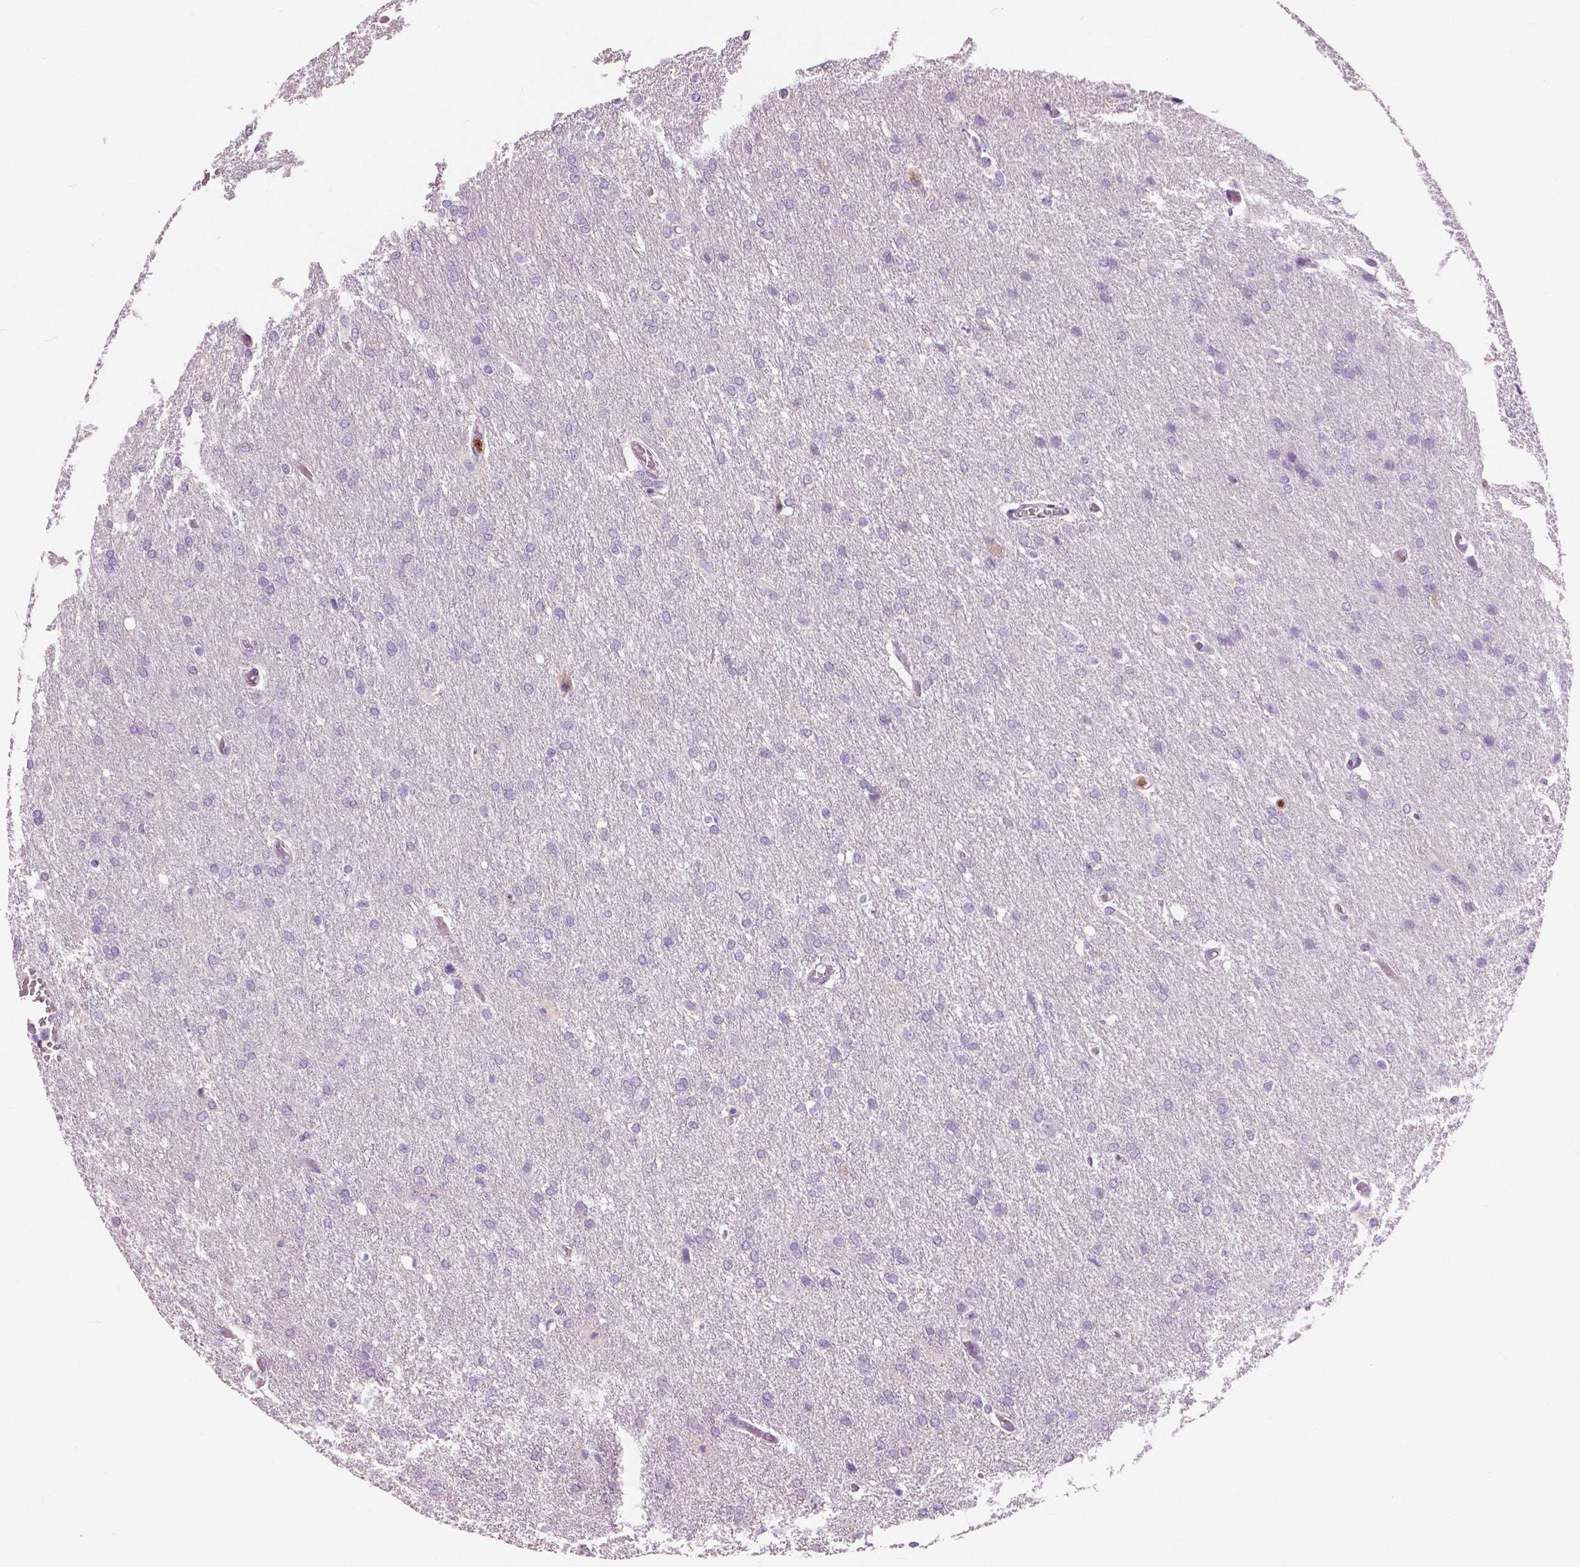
{"staining": {"intensity": "negative", "quantity": "none", "location": "none"}, "tissue": "glioma", "cell_type": "Tumor cells", "image_type": "cancer", "snomed": [{"axis": "morphology", "description": "Glioma, malignant, High grade"}, {"axis": "topography", "description": "Brain"}], "caption": "High magnification brightfield microscopy of glioma stained with DAB (3,3'-diaminobenzidine) (brown) and counterstained with hematoxylin (blue): tumor cells show no significant positivity.", "gene": "CXCR2", "patient": {"sex": "male", "age": 68}}